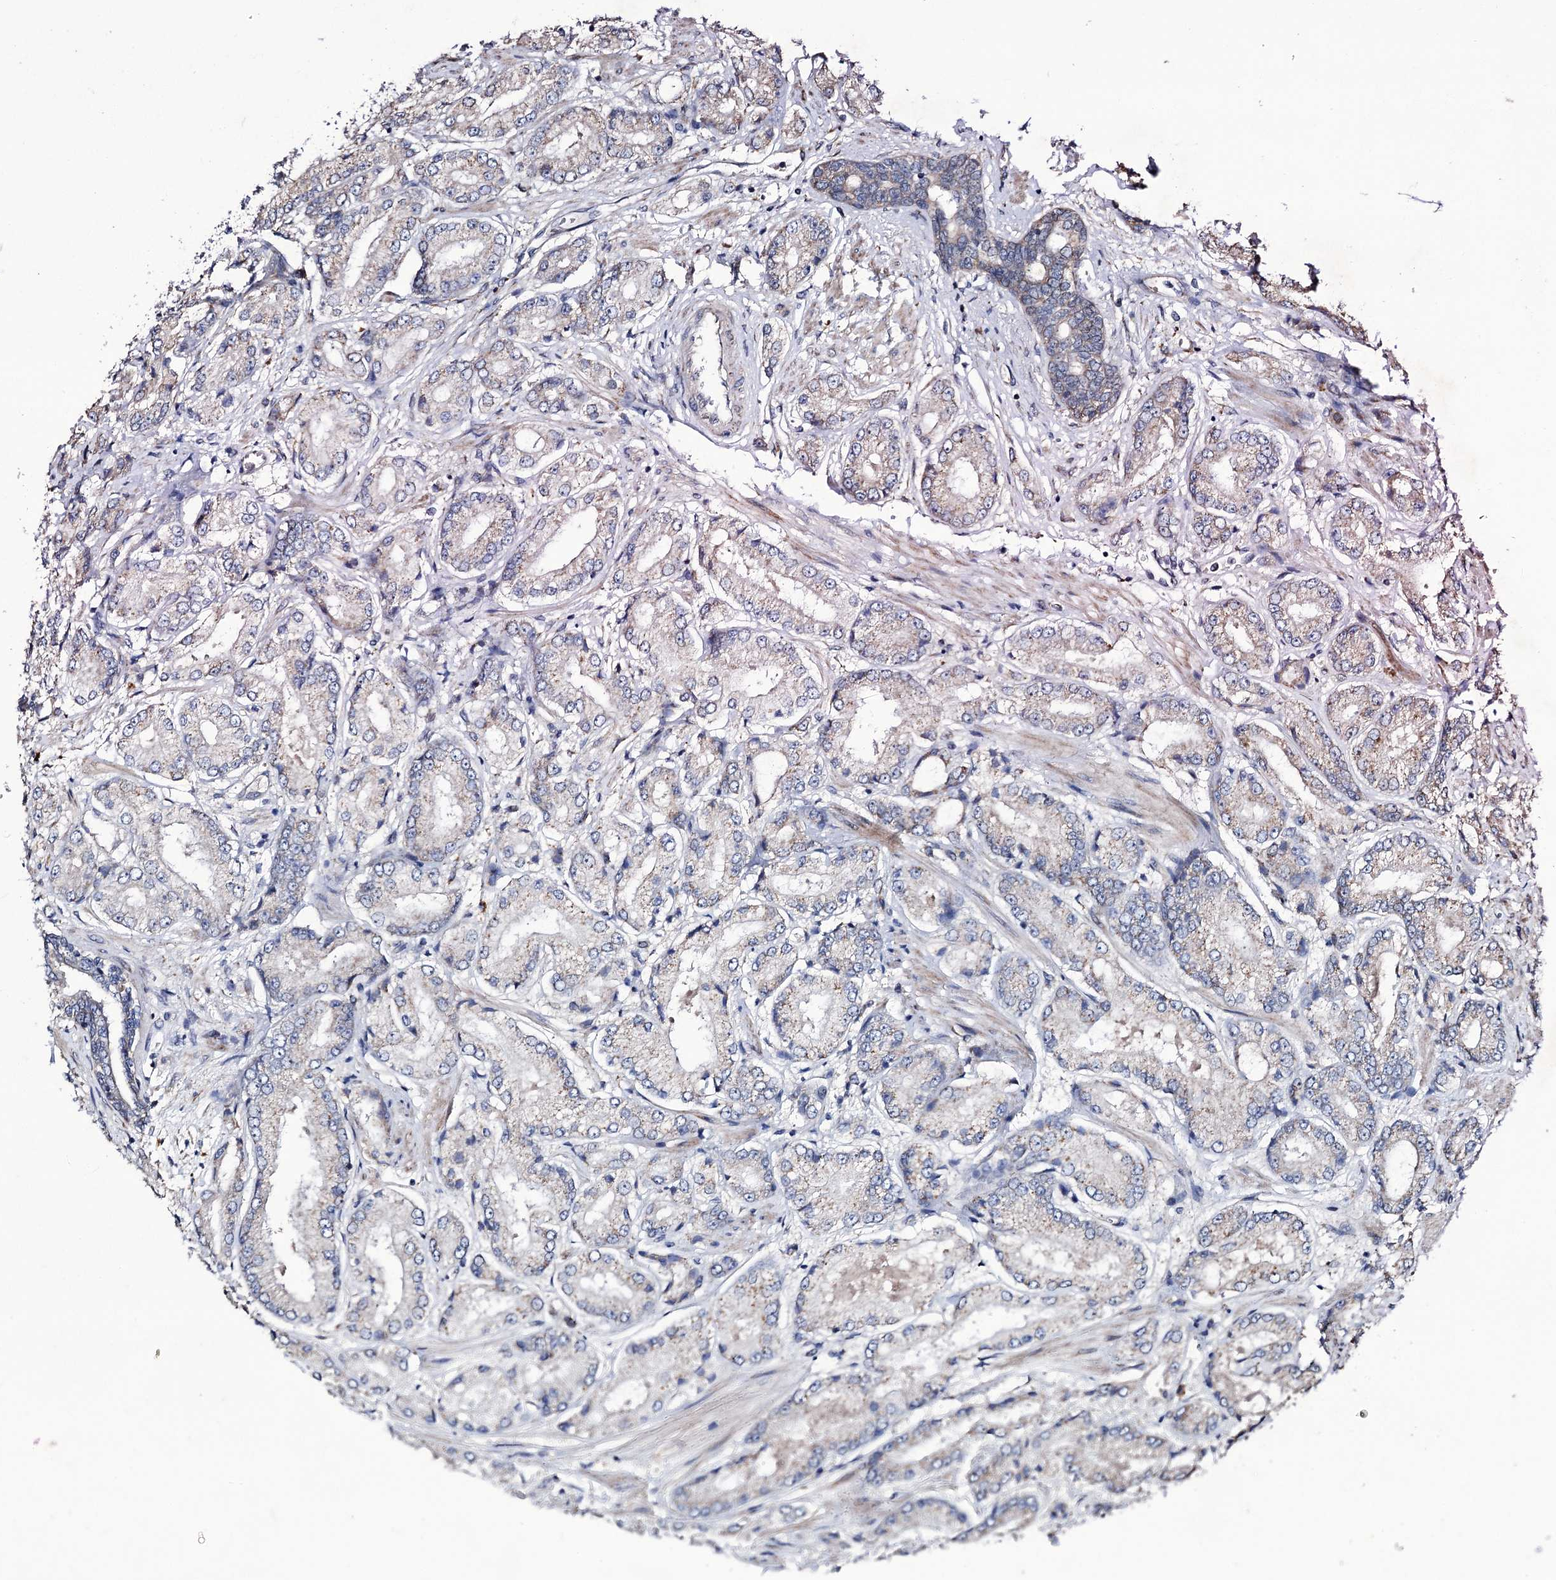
{"staining": {"intensity": "weak", "quantity": "<25%", "location": "cytoplasmic/membranous"}, "tissue": "prostate cancer", "cell_type": "Tumor cells", "image_type": "cancer", "snomed": [{"axis": "morphology", "description": "Adenocarcinoma, High grade"}, {"axis": "topography", "description": "Prostate"}], "caption": "Tumor cells show no significant staining in prostate cancer. Nuclei are stained in blue.", "gene": "TUBGCP5", "patient": {"sex": "male", "age": 59}}